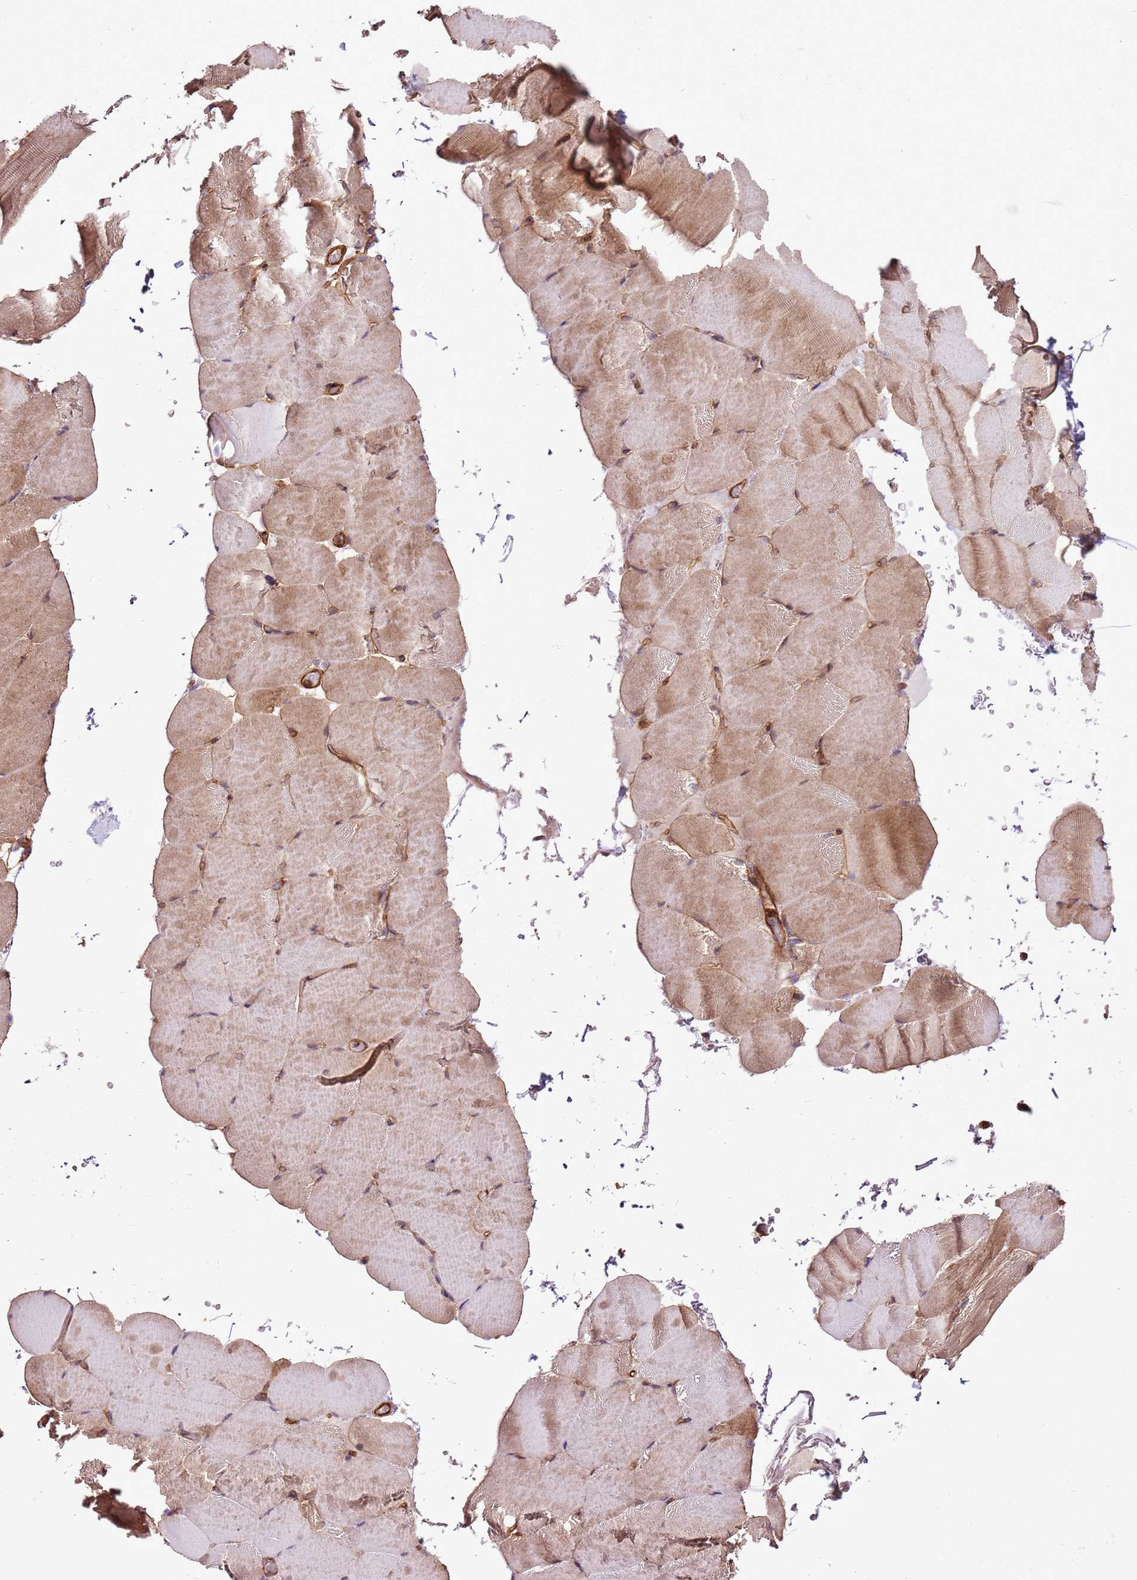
{"staining": {"intensity": "moderate", "quantity": "25%-75%", "location": "cytoplasmic/membranous"}, "tissue": "skeletal muscle", "cell_type": "Myocytes", "image_type": "normal", "snomed": [{"axis": "morphology", "description": "Normal tissue, NOS"}, {"axis": "topography", "description": "Skeletal muscle"}, {"axis": "topography", "description": "Parathyroid gland"}], "caption": "The image reveals a brown stain indicating the presence of a protein in the cytoplasmic/membranous of myocytes in skeletal muscle. (DAB (3,3'-diaminobenzidine) IHC, brown staining for protein, blue staining for nuclei).", "gene": "ZNF827", "patient": {"sex": "female", "age": 37}}